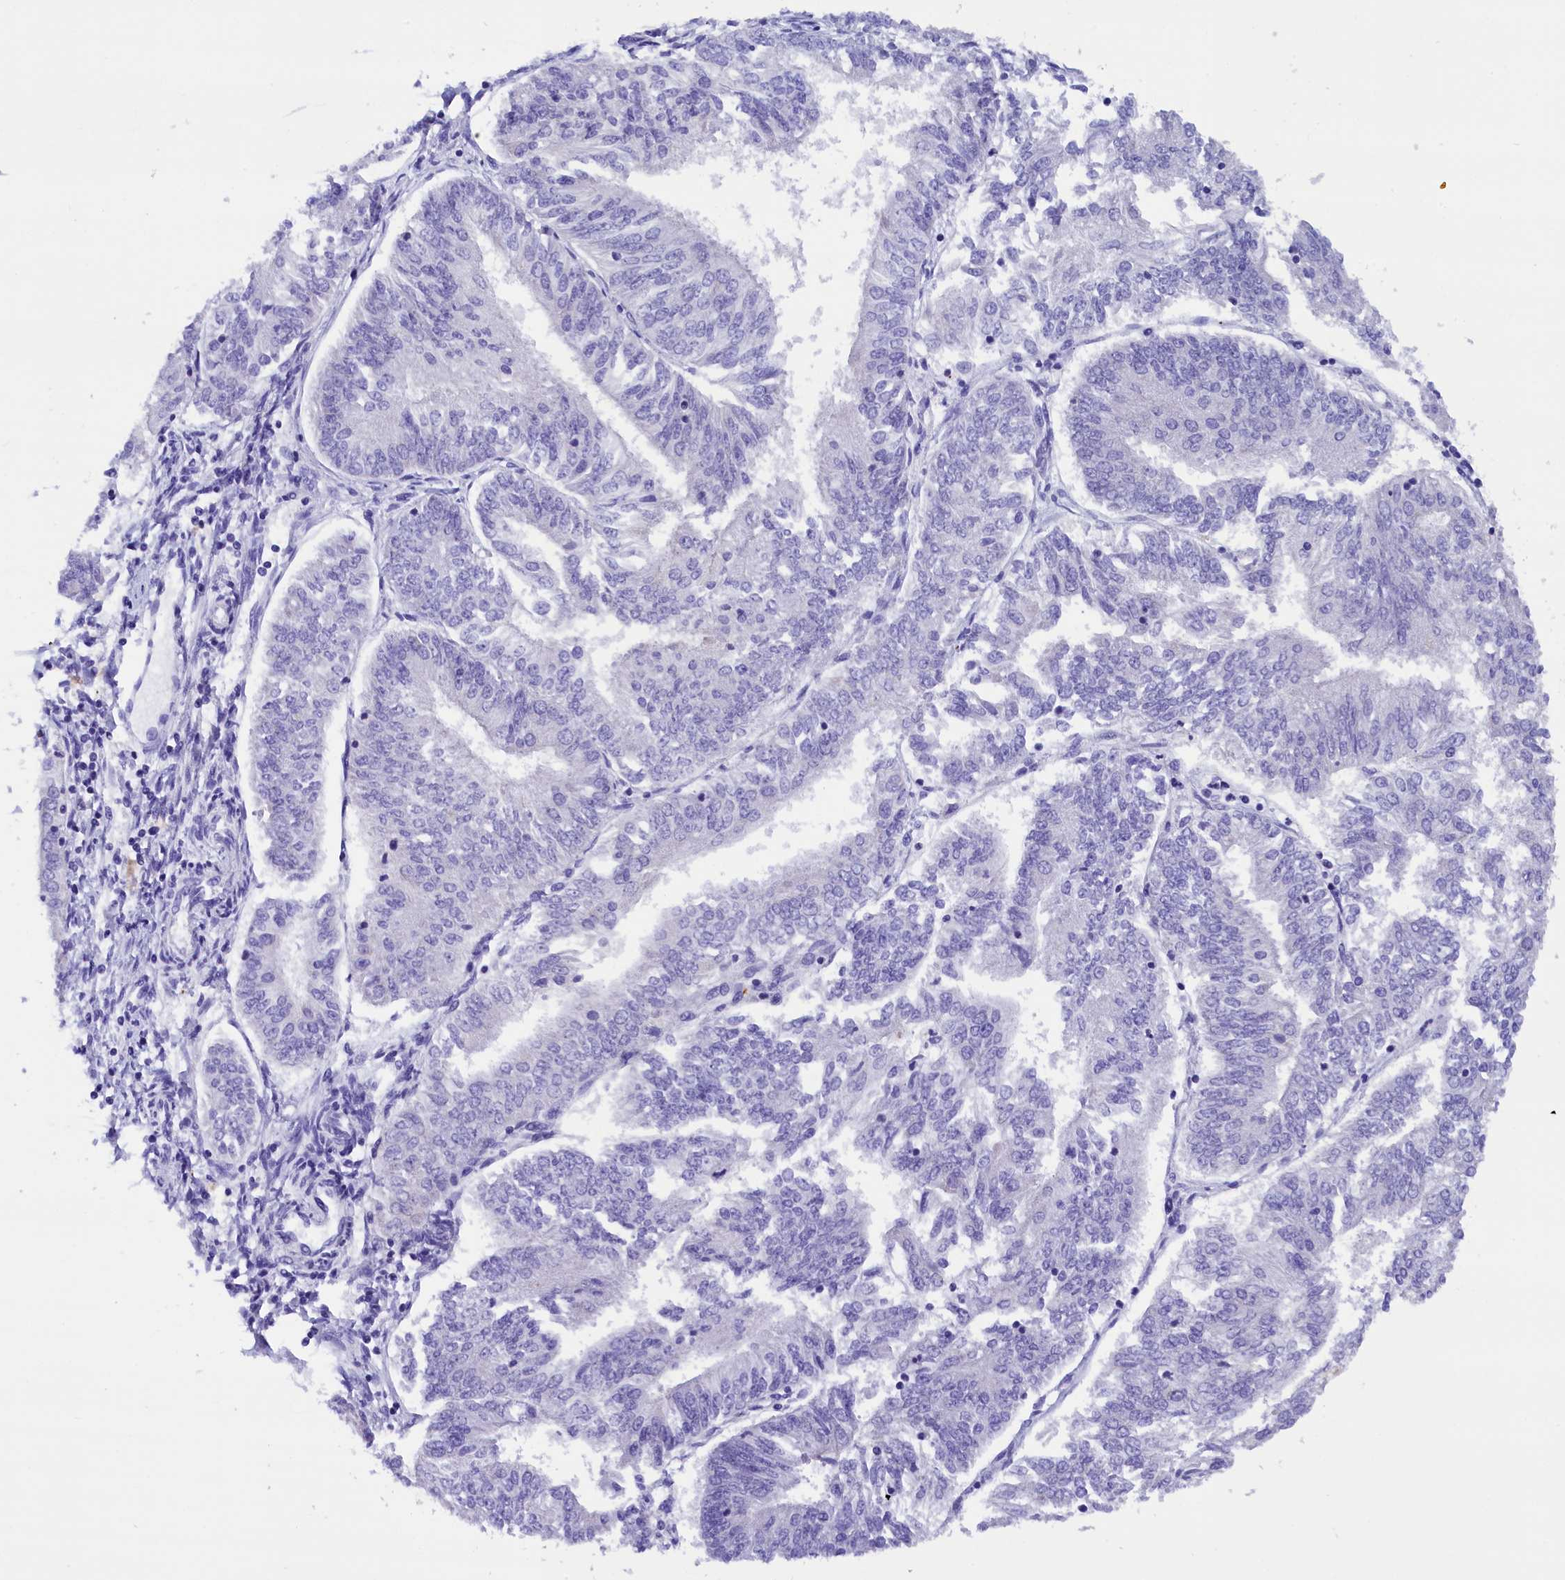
{"staining": {"intensity": "negative", "quantity": "none", "location": "none"}, "tissue": "endometrial cancer", "cell_type": "Tumor cells", "image_type": "cancer", "snomed": [{"axis": "morphology", "description": "Adenocarcinoma, NOS"}, {"axis": "topography", "description": "Endometrium"}], "caption": "Histopathology image shows no significant protein positivity in tumor cells of endometrial adenocarcinoma. The staining was performed using DAB to visualize the protein expression in brown, while the nuclei were stained in blue with hematoxylin (Magnification: 20x).", "gene": "ABAT", "patient": {"sex": "female", "age": 58}}